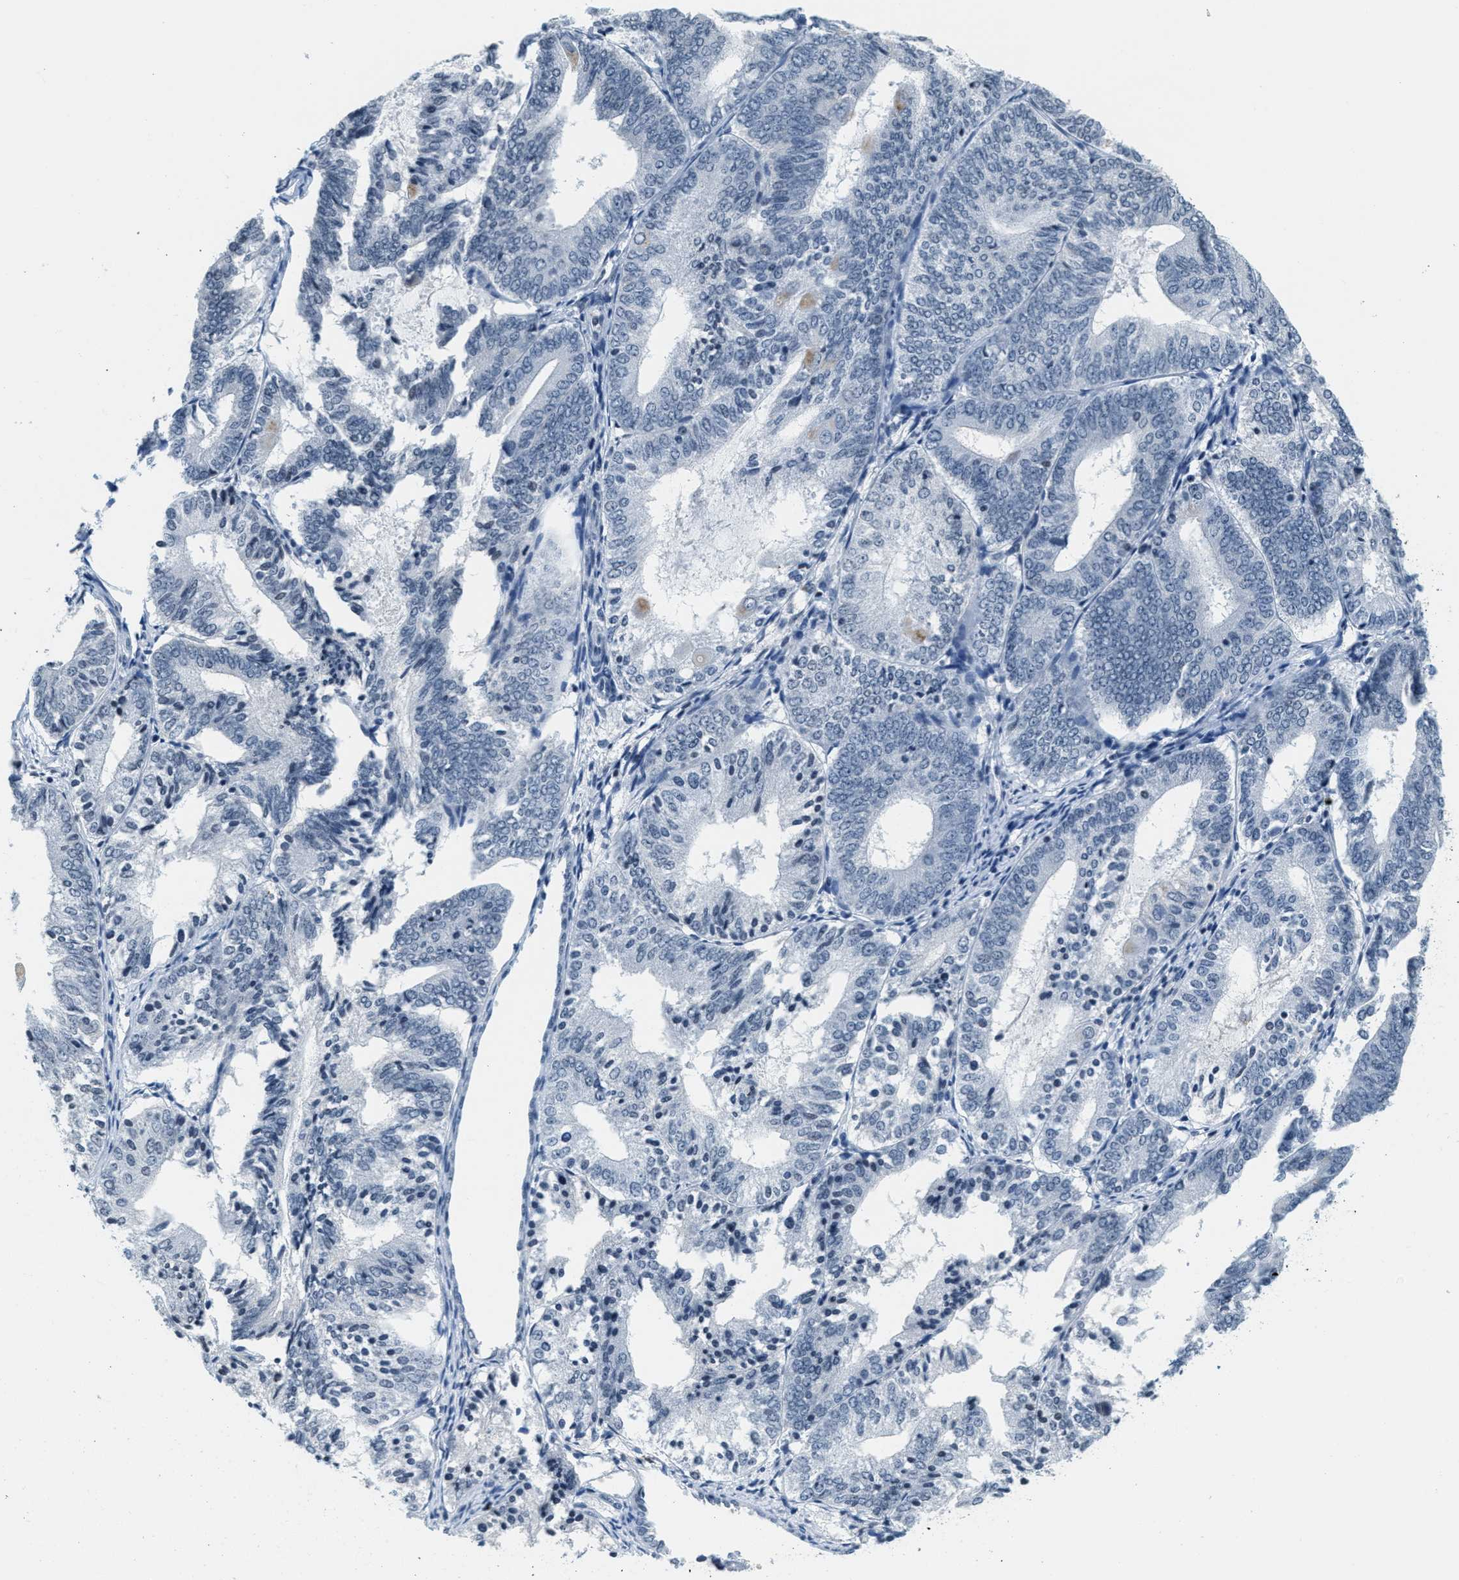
{"staining": {"intensity": "negative", "quantity": "none", "location": "none"}, "tissue": "endometrial cancer", "cell_type": "Tumor cells", "image_type": "cancer", "snomed": [{"axis": "morphology", "description": "Adenocarcinoma, NOS"}, {"axis": "topography", "description": "Endometrium"}], "caption": "Immunohistochemistry histopathology image of neoplastic tissue: endometrial cancer stained with DAB (3,3'-diaminobenzidine) exhibits no significant protein expression in tumor cells. (DAB immunohistochemistry, high magnification).", "gene": "CA4", "patient": {"sex": "female", "age": 81}}